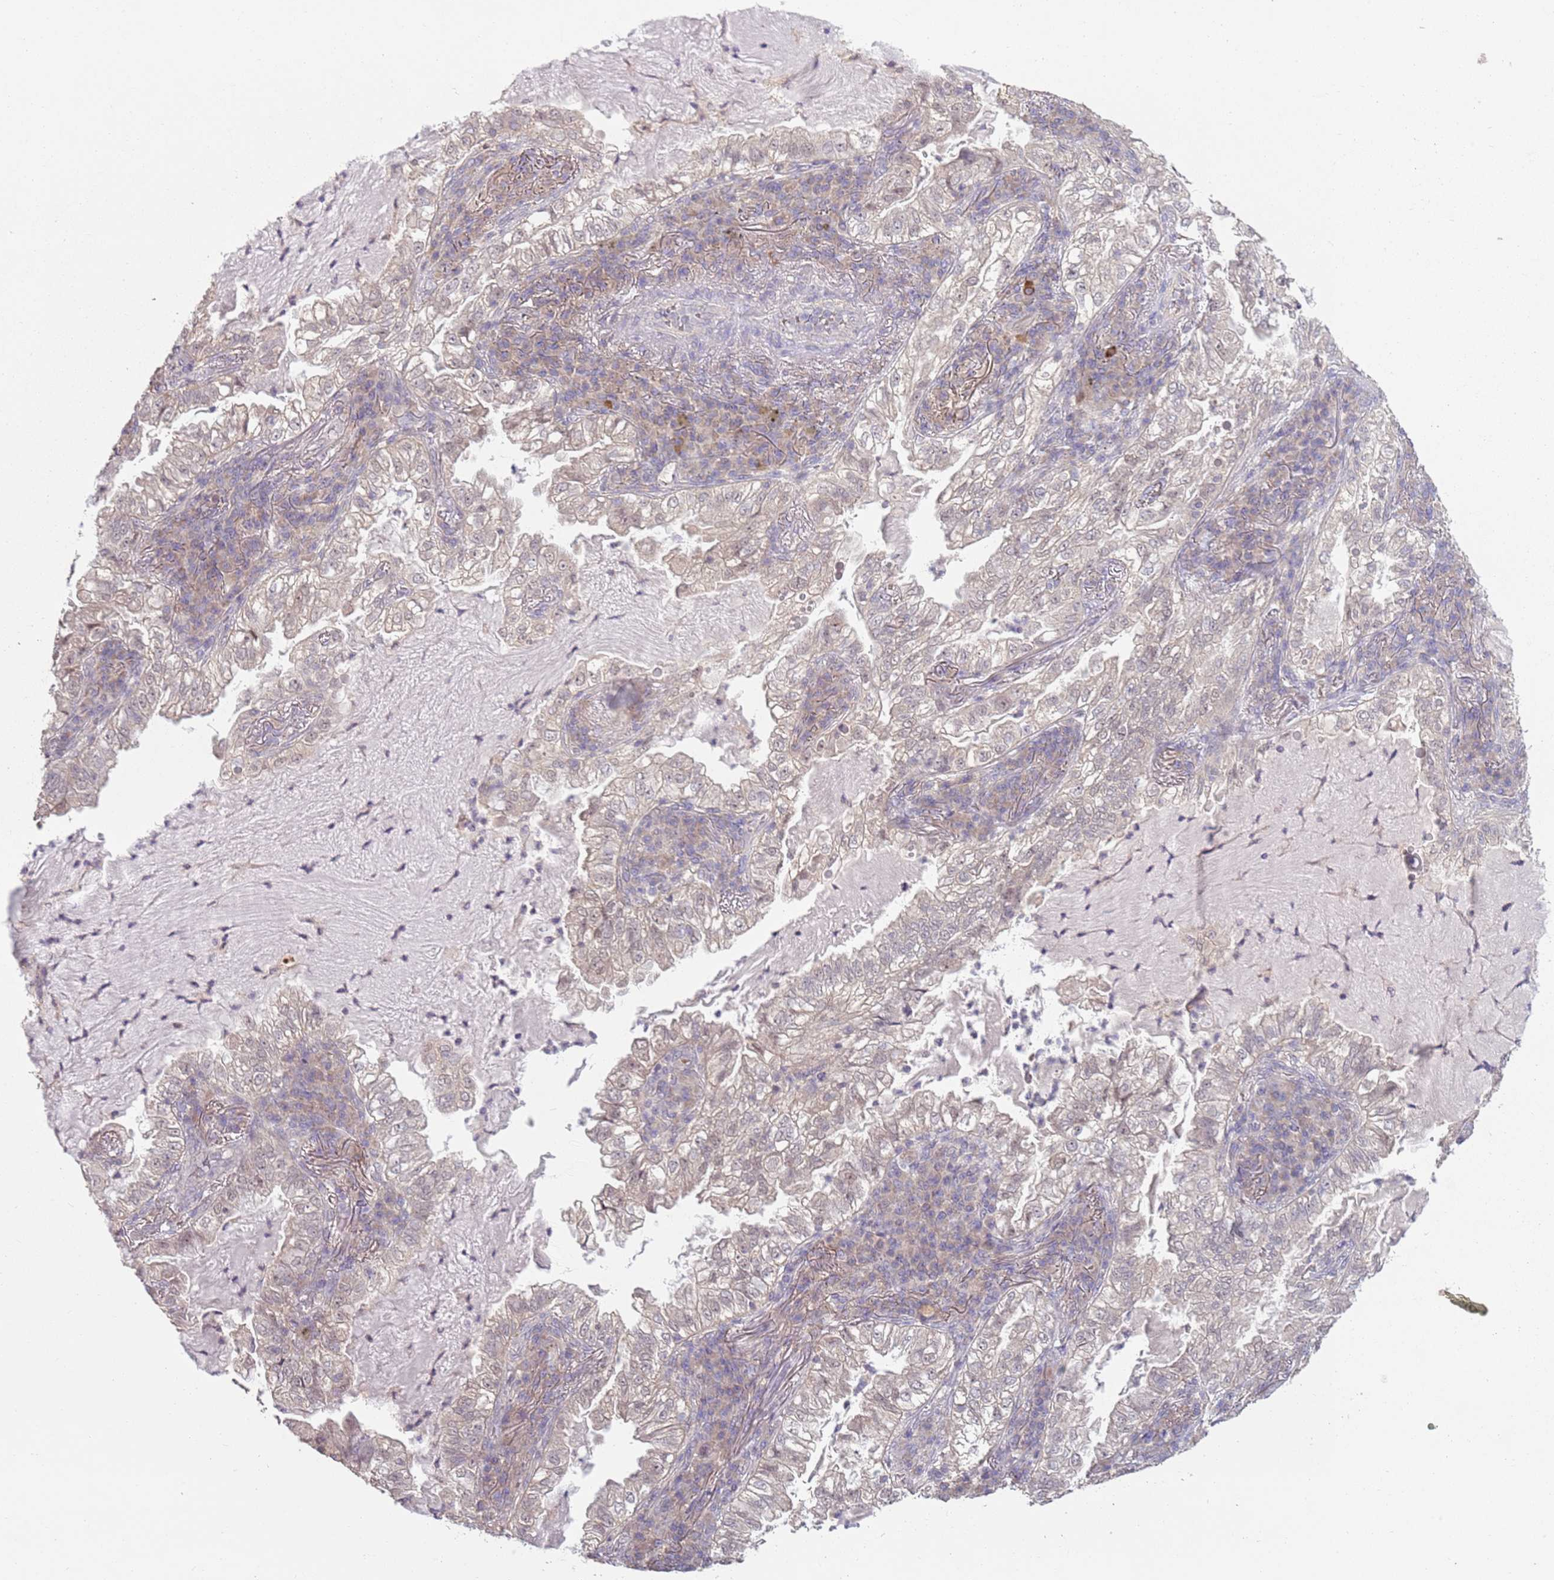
{"staining": {"intensity": "negative", "quantity": "none", "location": "none"}, "tissue": "lung cancer", "cell_type": "Tumor cells", "image_type": "cancer", "snomed": [{"axis": "morphology", "description": "Adenocarcinoma, NOS"}, {"axis": "topography", "description": "Lung"}], "caption": "Immunohistochemistry micrograph of human lung cancer (adenocarcinoma) stained for a protein (brown), which reveals no staining in tumor cells.", "gene": "TEKT4", "patient": {"sex": "female", "age": 73}}